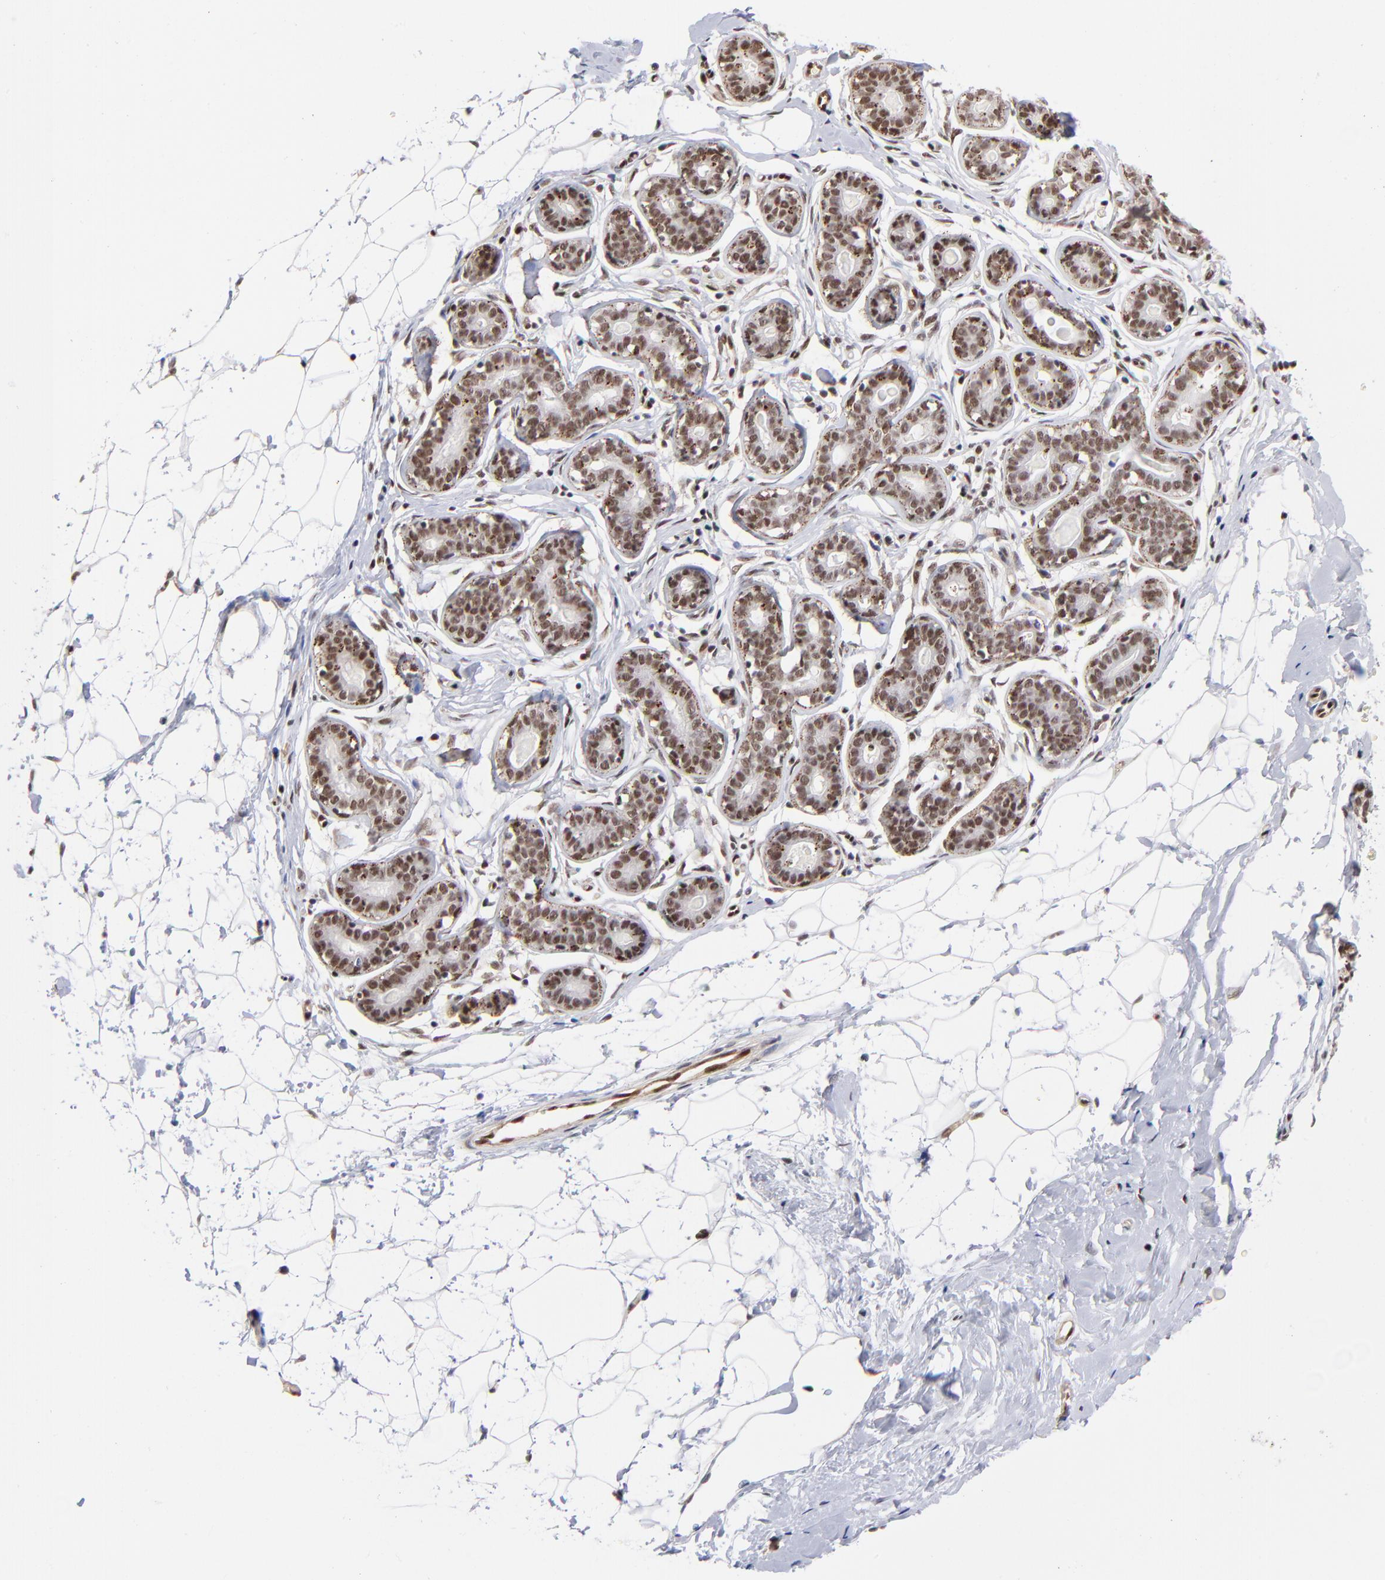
{"staining": {"intensity": "negative", "quantity": "none", "location": "none"}, "tissue": "breast", "cell_type": "Adipocytes", "image_type": "normal", "snomed": [{"axis": "morphology", "description": "Normal tissue, NOS"}, {"axis": "topography", "description": "Breast"}], "caption": "Image shows no protein expression in adipocytes of normal breast.", "gene": "GABPA", "patient": {"sex": "female", "age": 22}}